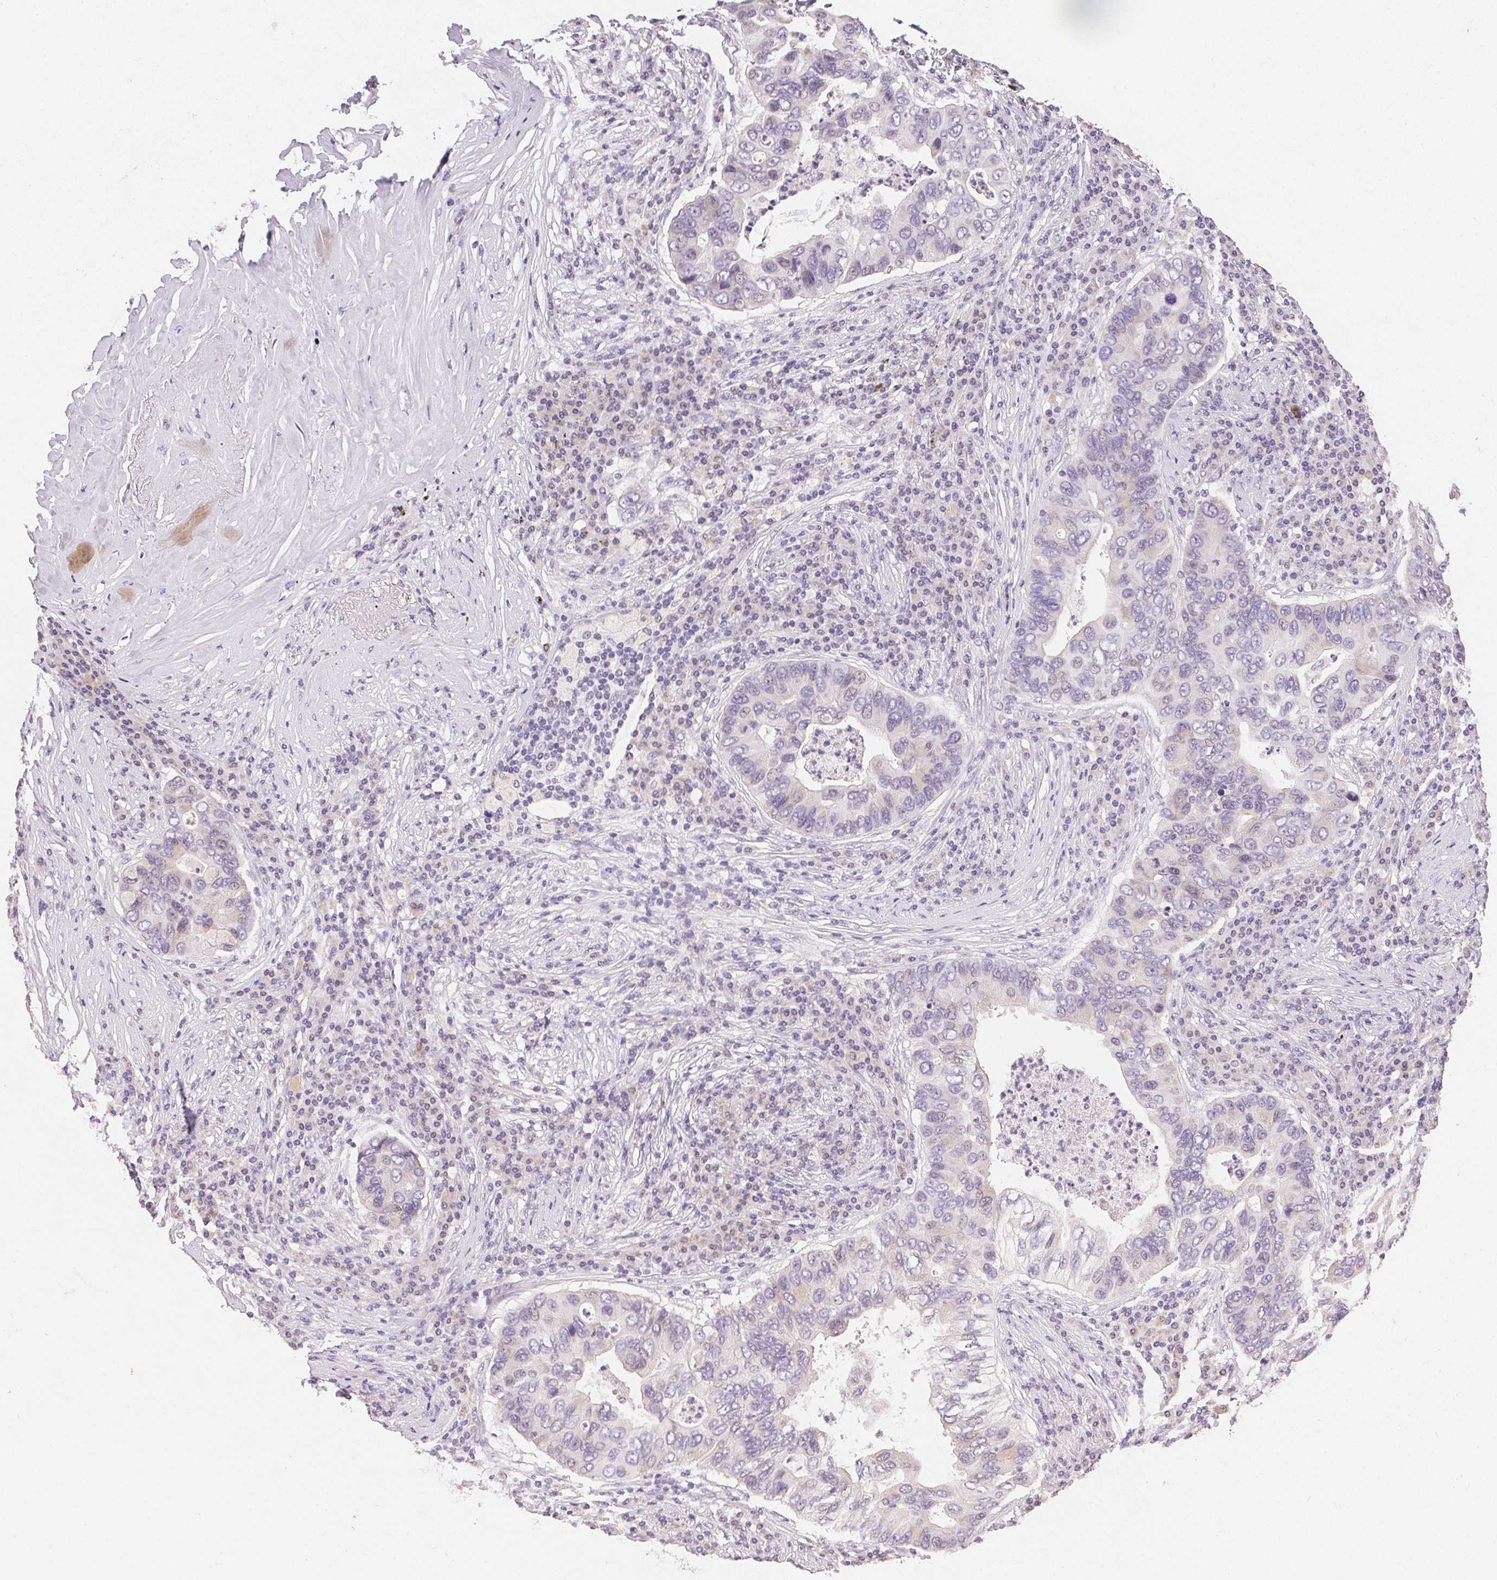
{"staining": {"intensity": "negative", "quantity": "none", "location": "none"}, "tissue": "lung cancer", "cell_type": "Tumor cells", "image_type": "cancer", "snomed": [{"axis": "morphology", "description": "Adenocarcinoma, NOS"}, {"axis": "morphology", "description": "Adenocarcinoma, metastatic, NOS"}, {"axis": "topography", "description": "Lymph node"}, {"axis": "topography", "description": "Lung"}], "caption": "Tumor cells show no significant protein staining in lung cancer.", "gene": "DHCR24", "patient": {"sex": "female", "age": 54}}